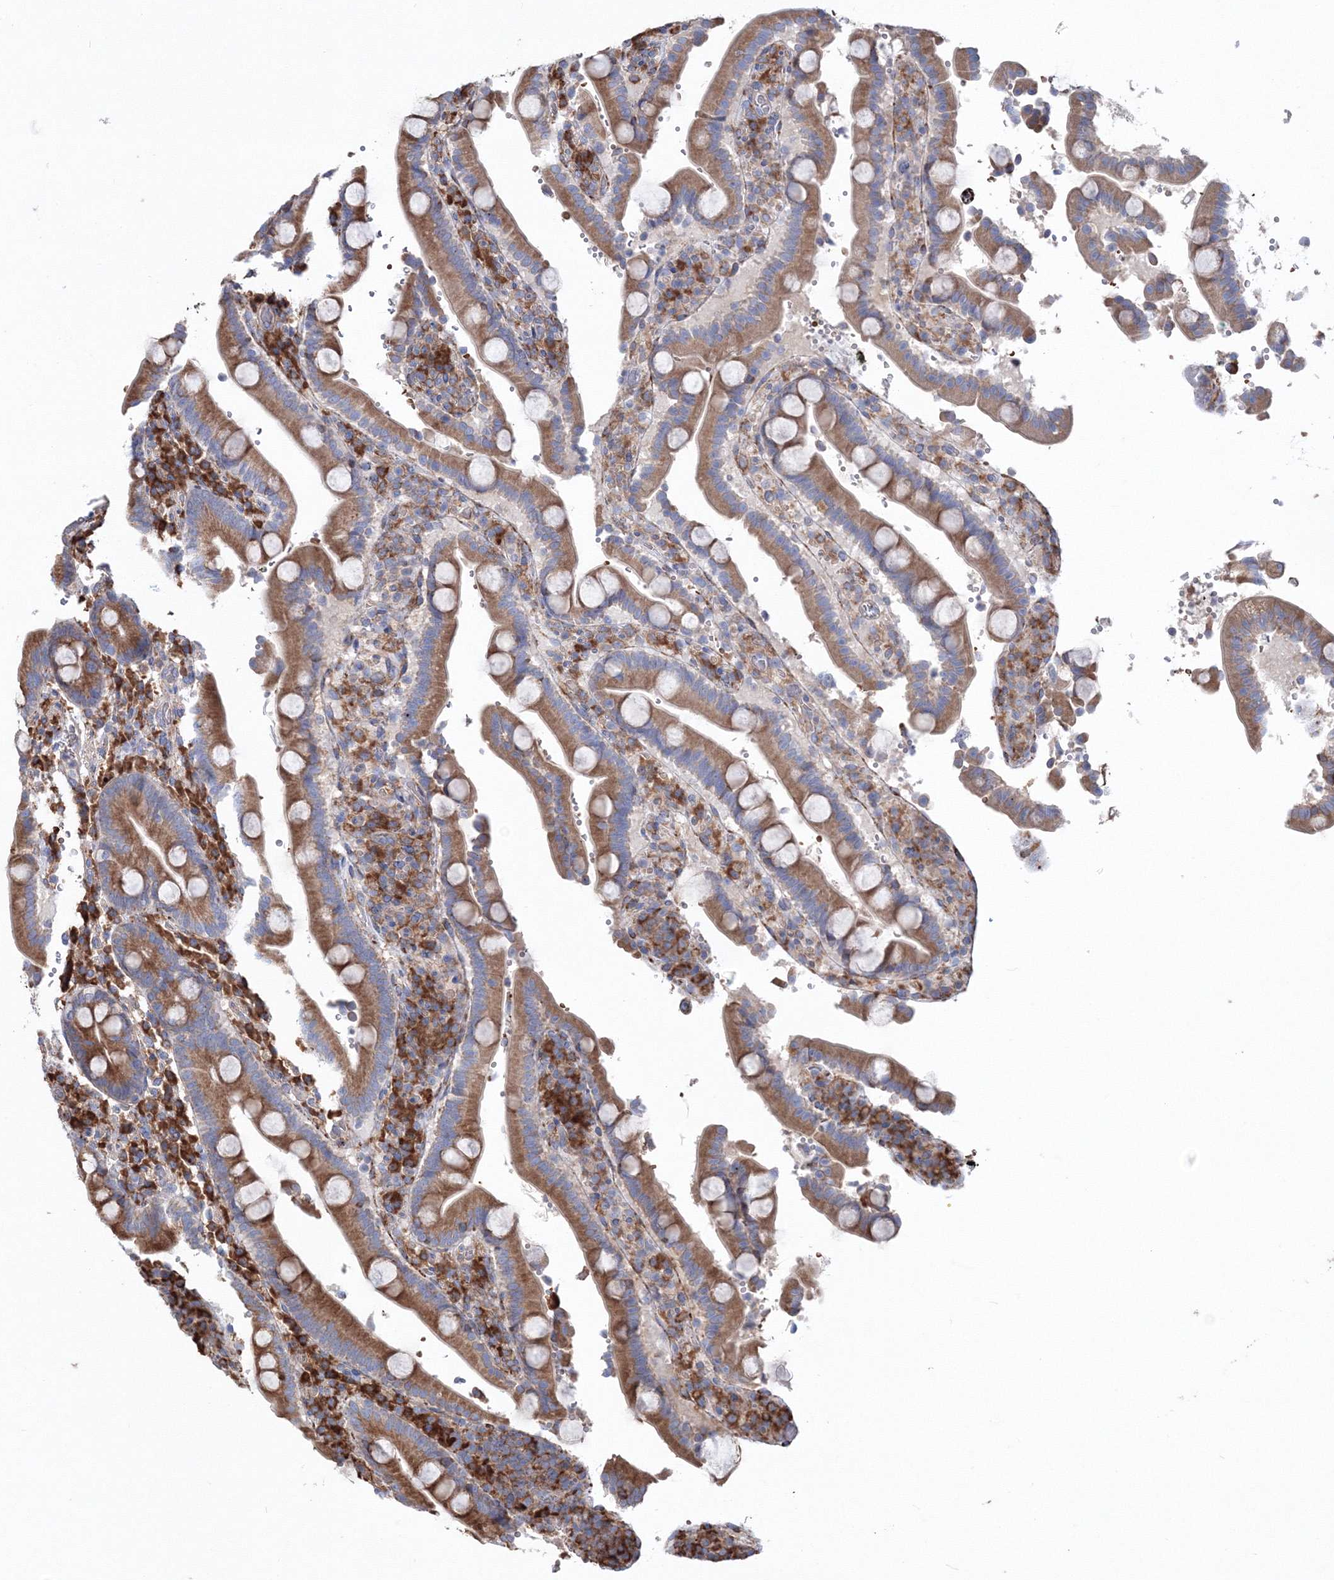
{"staining": {"intensity": "moderate", "quantity": ">75%", "location": "cytoplasmic/membranous"}, "tissue": "duodenum", "cell_type": "Glandular cells", "image_type": "normal", "snomed": [{"axis": "morphology", "description": "Normal tissue, NOS"}, {"axis": "topography", "description": "Small intestine, NOS"}], "caption": "Duodenum was stained to show a protein in brown. There is medium levels of moderate cytoplasmic/membranous expression in about >75% of glandular cells. The protein of interest is stained brown, and the nuclei are stained in blue (DAB IHC with brightfield microscopy, high magnification).", "gene": "VPS8", "patient": {"sex": "female", "age": 71}}